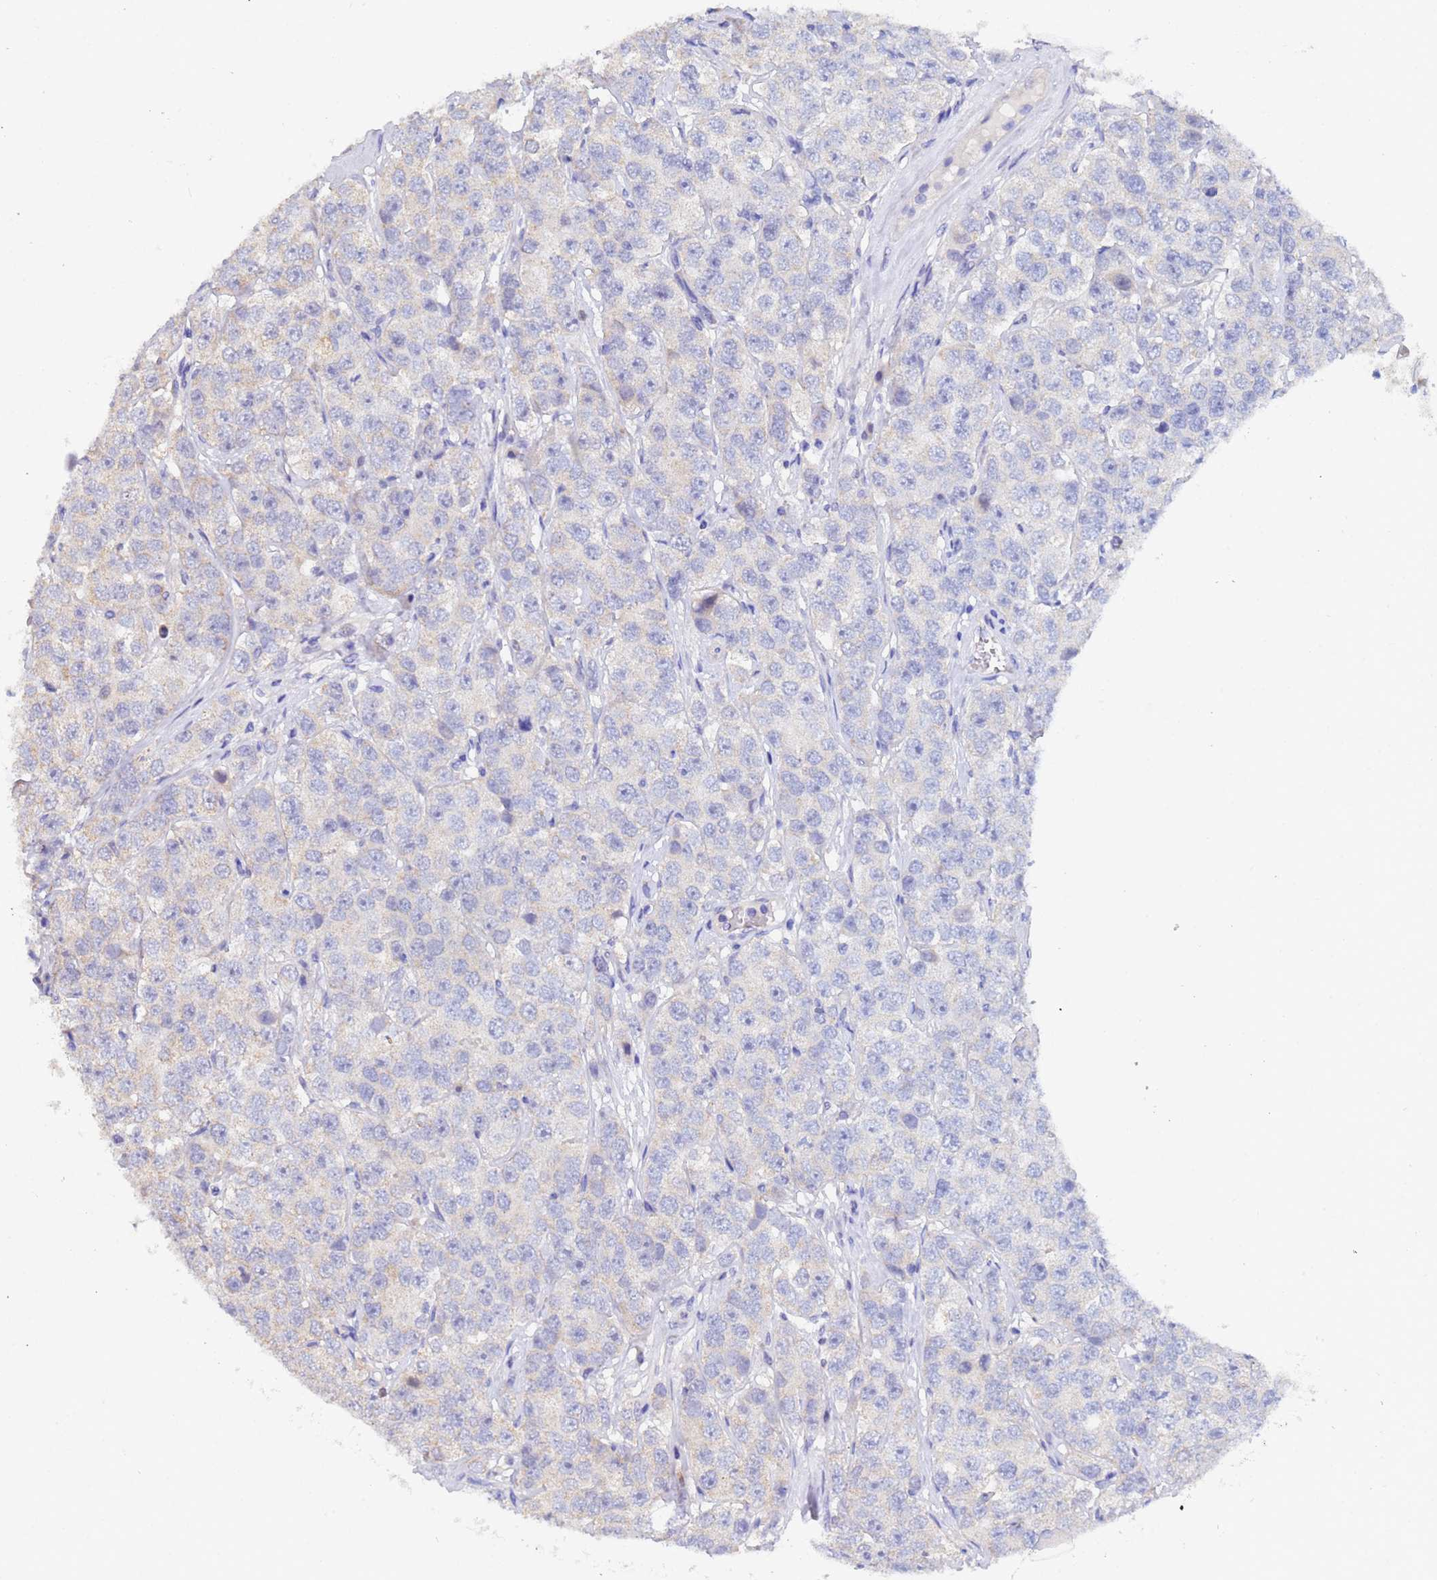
{"staining": {"intensity": "negative", "quantity": "none", "location": "none"}, "tissue": "testis cancer", "cell_type": "Tumor cells", "image_type": "cancer", "snomed": [{"axis": "morphology", "description": "Seminoma, NOS"}, {"axis": "topography", "description": "Testis"}], "caption": "IHC histopathology image of neoplastic tissue: human testis cancer stained with DAB displays no significant protein staining in tumor cells.", "gene": "IHO1", "patient": {"sex": "male", "age": 28}}